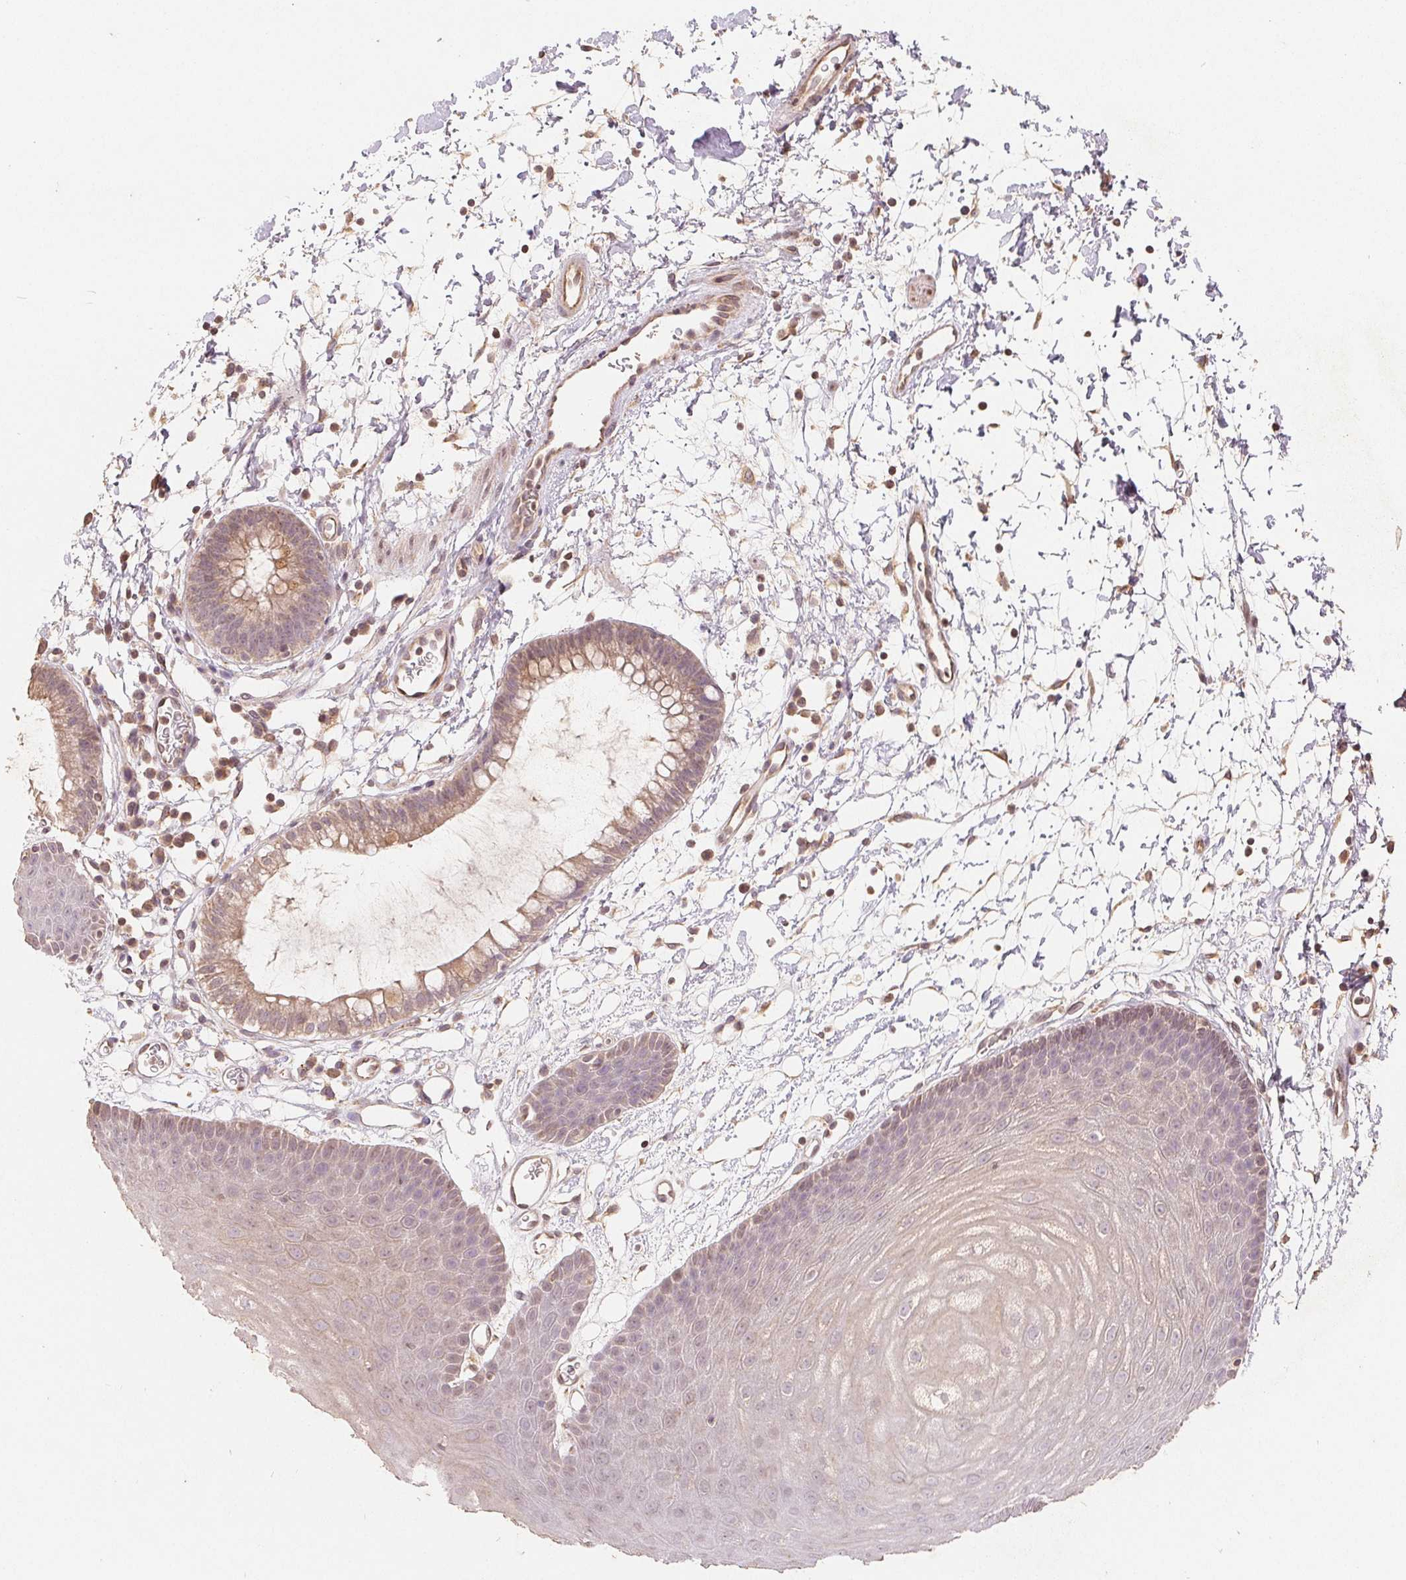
{"staining": {"intensity": "weak", "quantity": "<25%", "location": "cytoplasmic/membranous"}, "tissue": "skin", "cell_type": "Epidermal cells", "image_type": "normal", "snomed": [{"axis": "morphology", "description": "Normal tissue, NOS"}, {"axis": "topography", "description": "Anal"}], "caption": "IHC of normal human skin exhibits no expression in epidermal cells.", "gene": "CDIPT", "patient": {"sex": "male", "age": 53}}